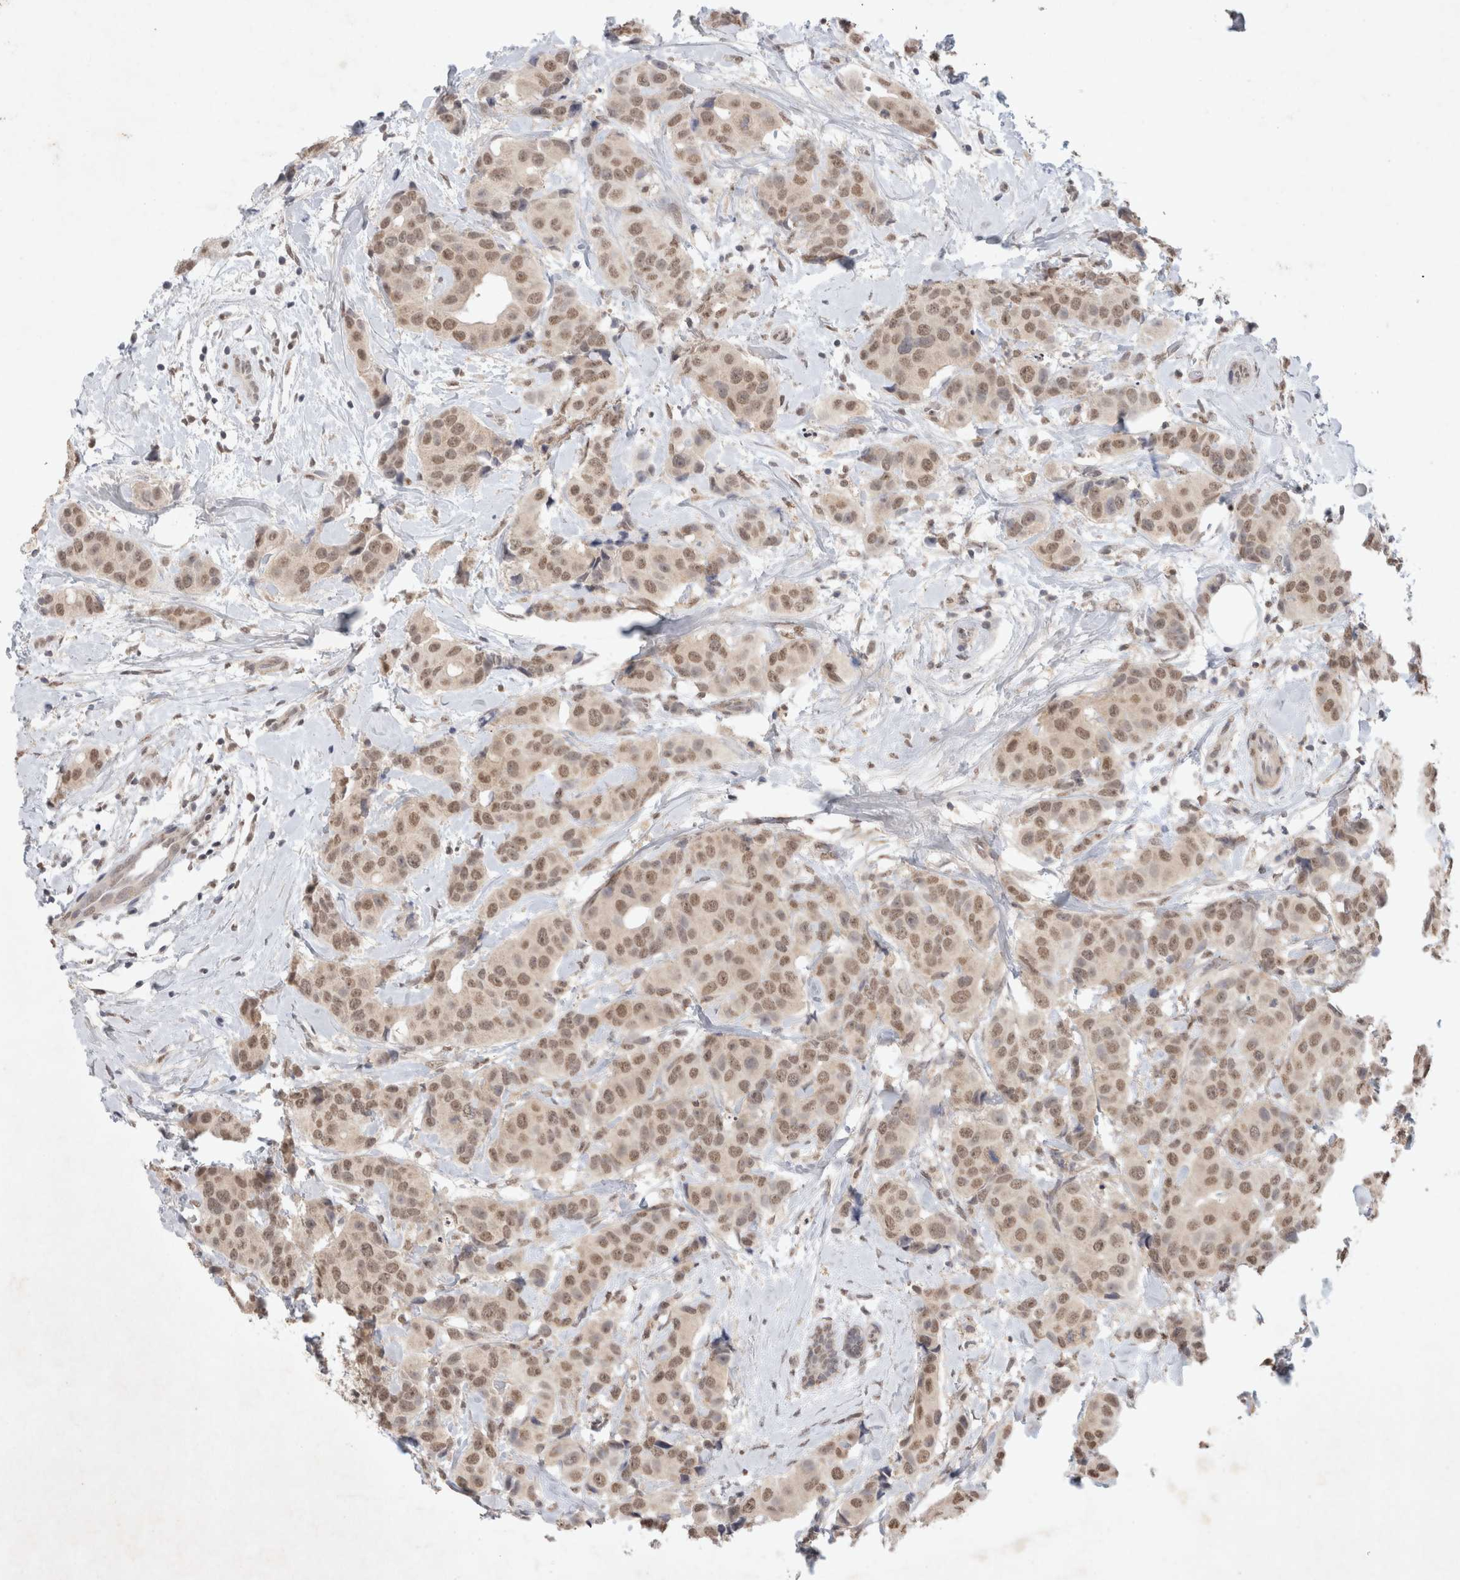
{"staining": {"intensity": "moderate", "quantity": ">75%", "location": "nuclear"}, "tissue": "breast cancer", "cell_type": "Tumor cells", "image_type": "cancer", "snomed": [{"axis": "morphology", "description": "Normal tissue, NOS"}, {"axis": "morphology", "description": "Duct carcinoma"}, {"axis": "topography", "description": "Breast"}], "caption": "Moderate nuclear expression is seen in about >75% of tumor cells in breast cancer. (Stains: DAB in brown, nuclei in blue, Microscopy: brightfield microscopy at high magnification).", "gene": "FBXO42", "patient": {"sex": "female", "age": 39}}